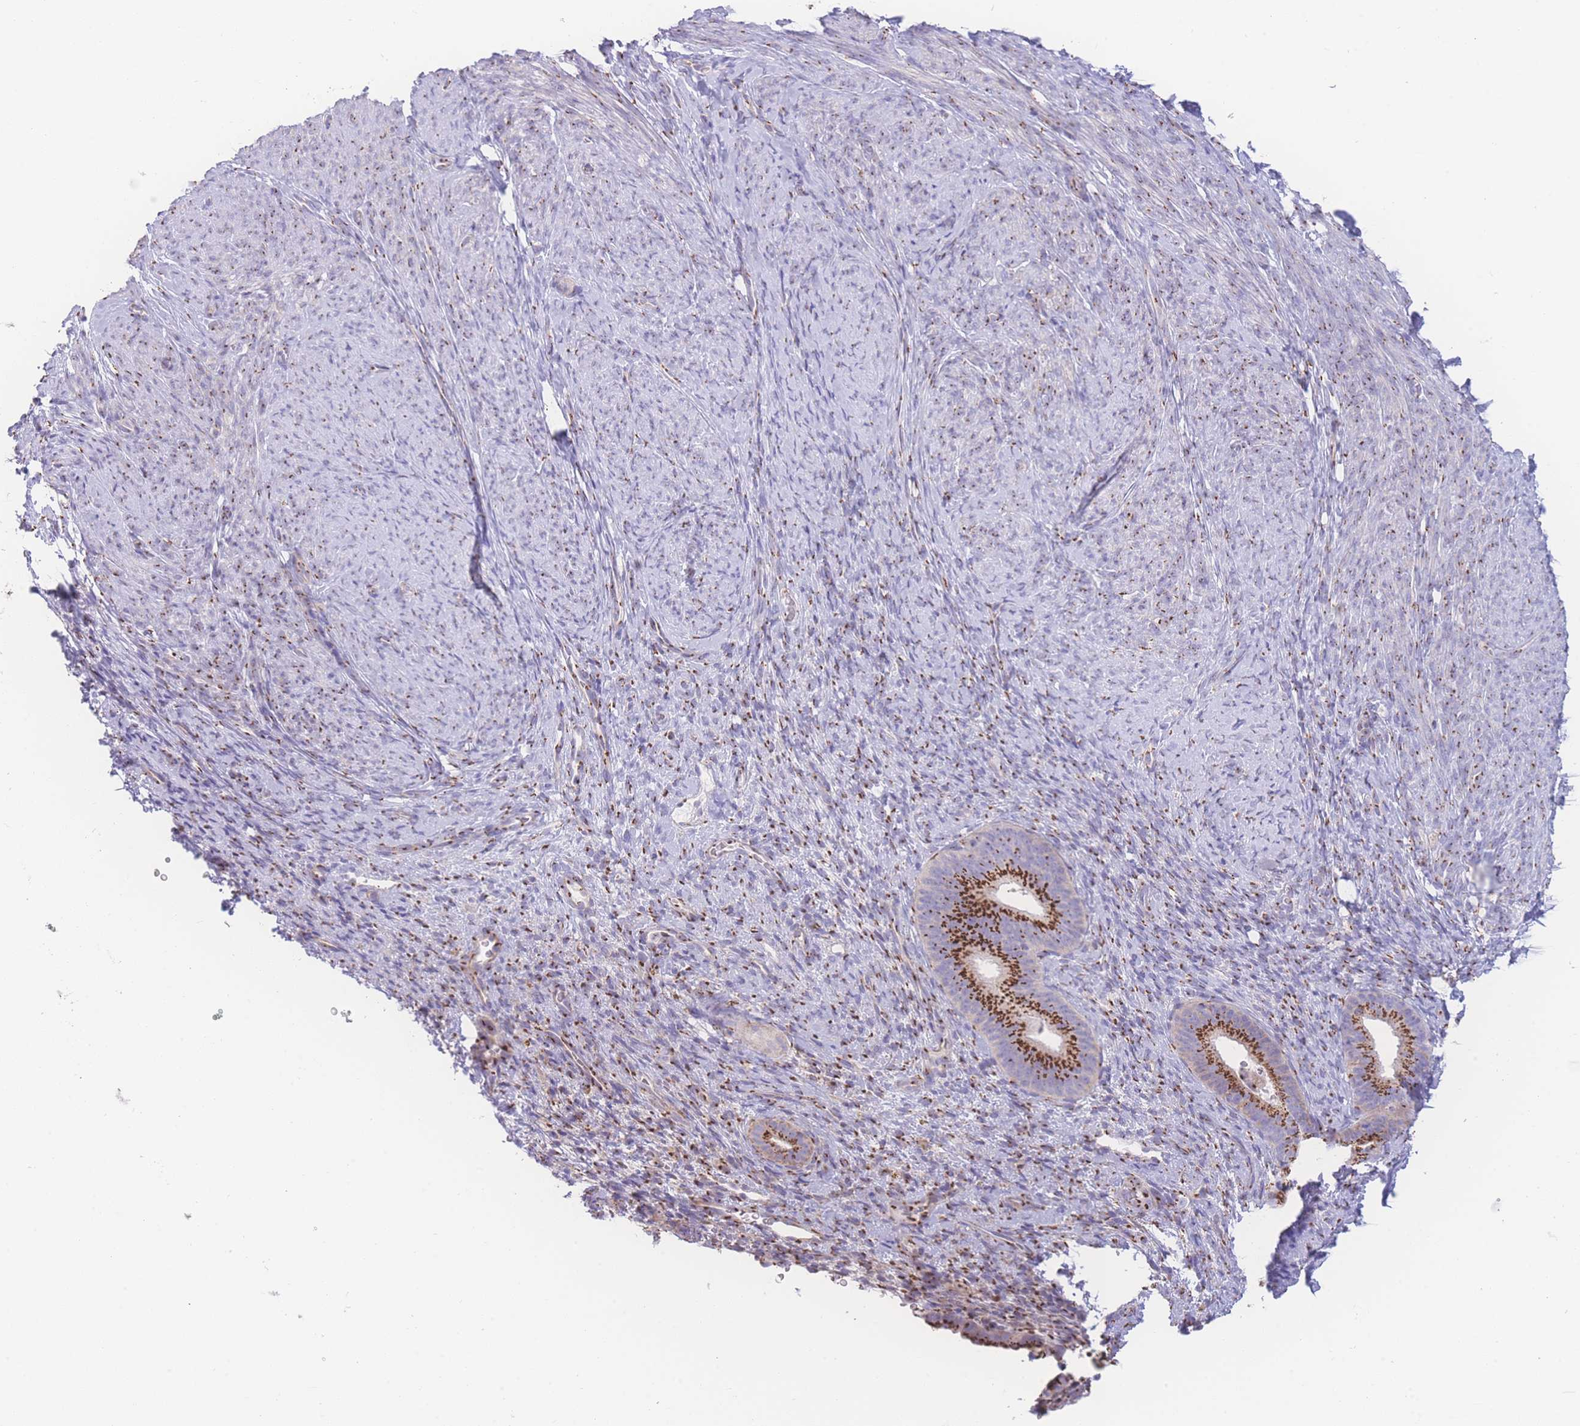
{"staining": {"intensity": "strong", "quantity": ">75%", "location": "cytoplasmic/membranous"}, "tissue": "endometrium", "cell_type": "Cells in endometrial stroma", "image_type": "normal", "snomed": [{"axis": "morphology", "description": "Normal tissue, NOS"}, {"axis": "topography", "description": "Endometrium"}], "caption": "Protein staining demonstrates strong cytoplasmic/membranous positivity in about >75% of cells in endometrial stroma in benign endometrium. Nuclei are stained in blue.", "gene": "GOLM2", "patient": {"sex": "female", "age": 65}}